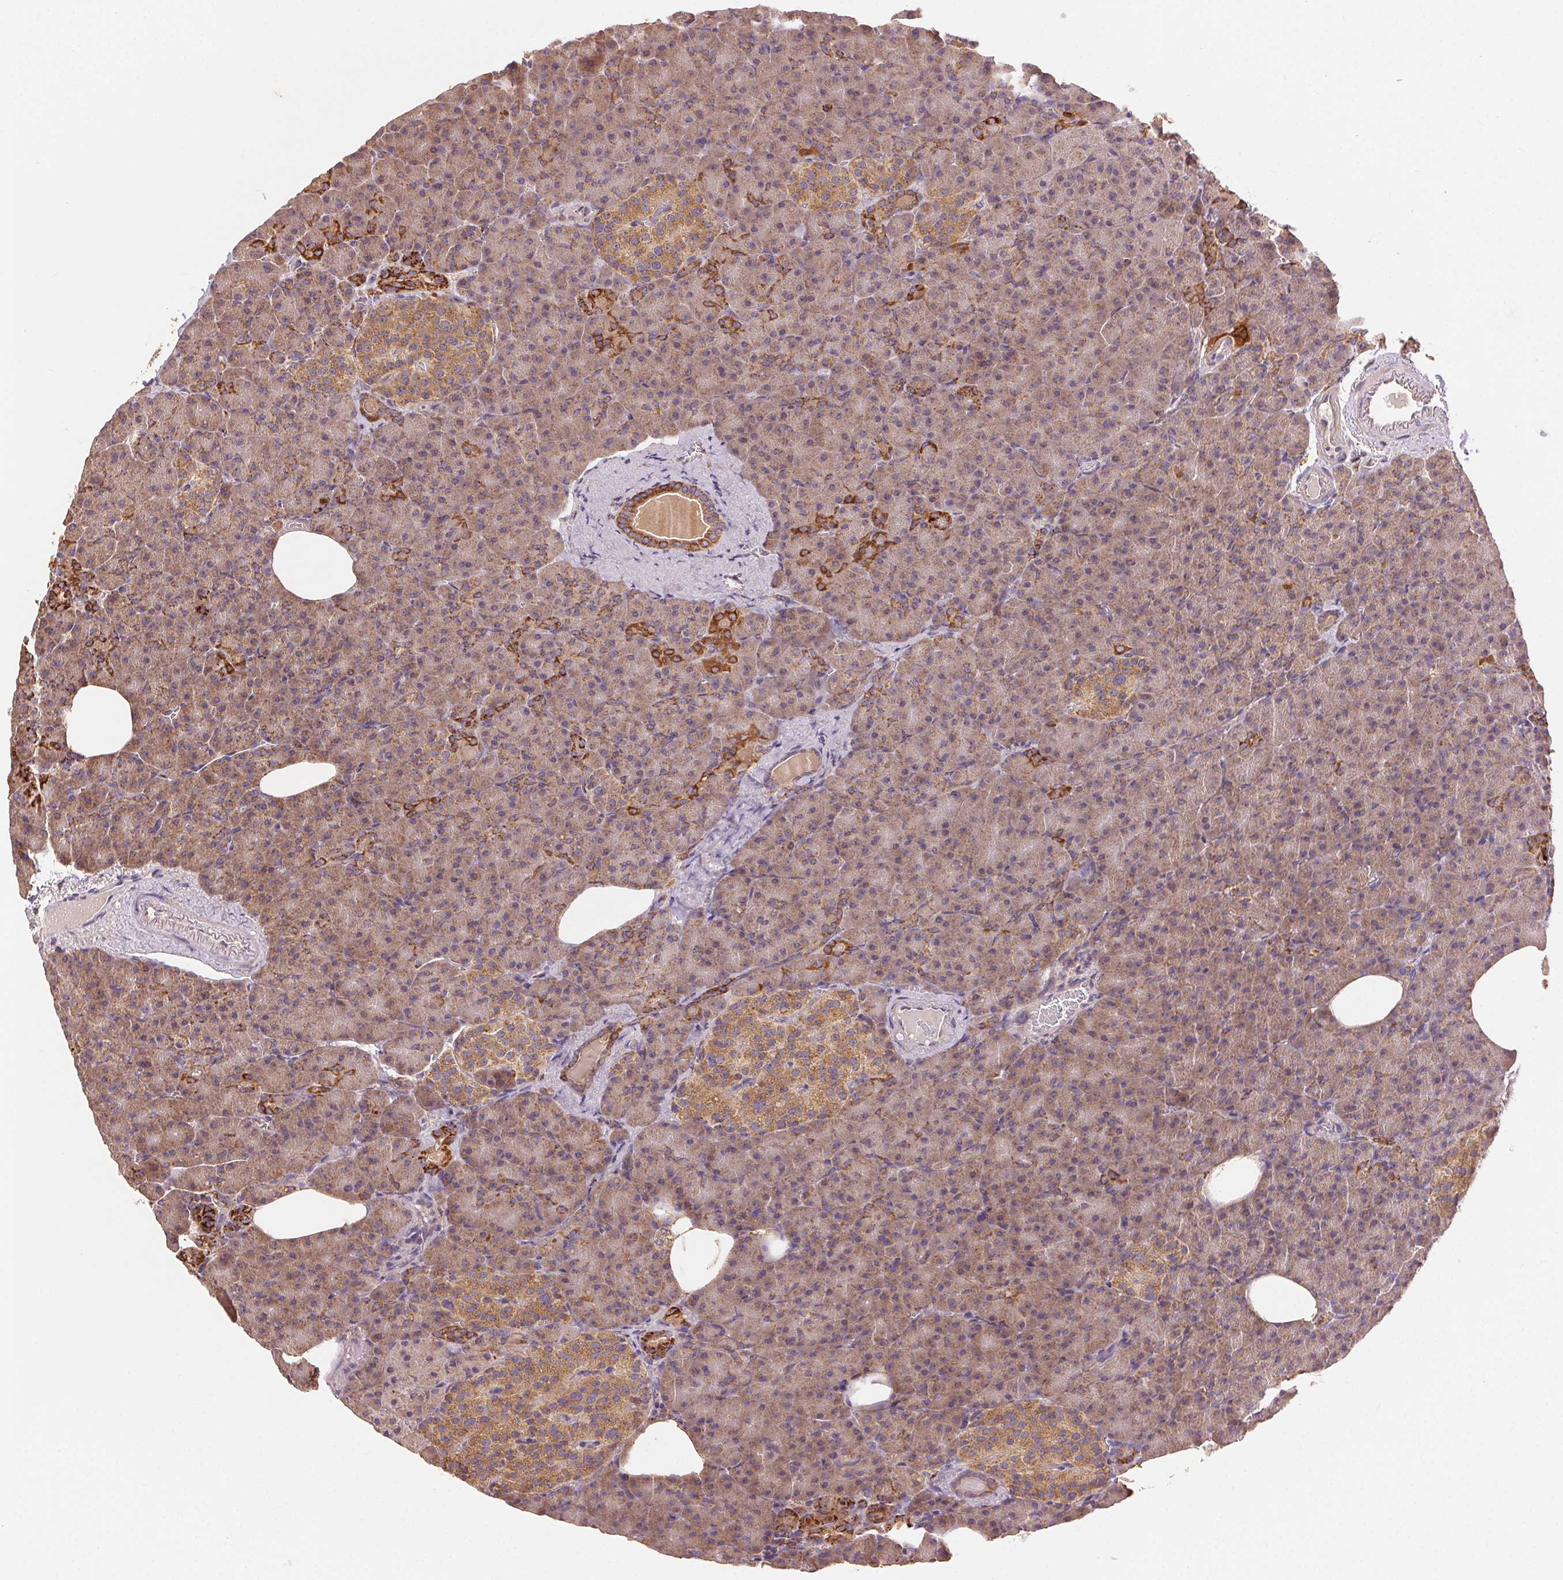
{"staining": {"intensity": "strong", "quantity": "<25%", "location": "cytoplasmic/membranous"}, "tissue": "pancreas", "cell_type": "Exocrine glandular cells", "image_type": "normal", "snomed": [{"axis": "morphology", "description": "Normal tissue, NOS"}, {"axis": "topography", "description": "Pancreas"}], "caption": "Immunohistochemical staining of unremarkable pancreas exhibits strong cytoplasmic/membranous protein positivity in approximately <25% of exocrine glandular cells. Immunohistochemistry (ihc) stains the protein of interest in brown and the nuclei are stained blue.", "gene": "FNBP1L", "patient": {"sex": "female", "age": 74}}